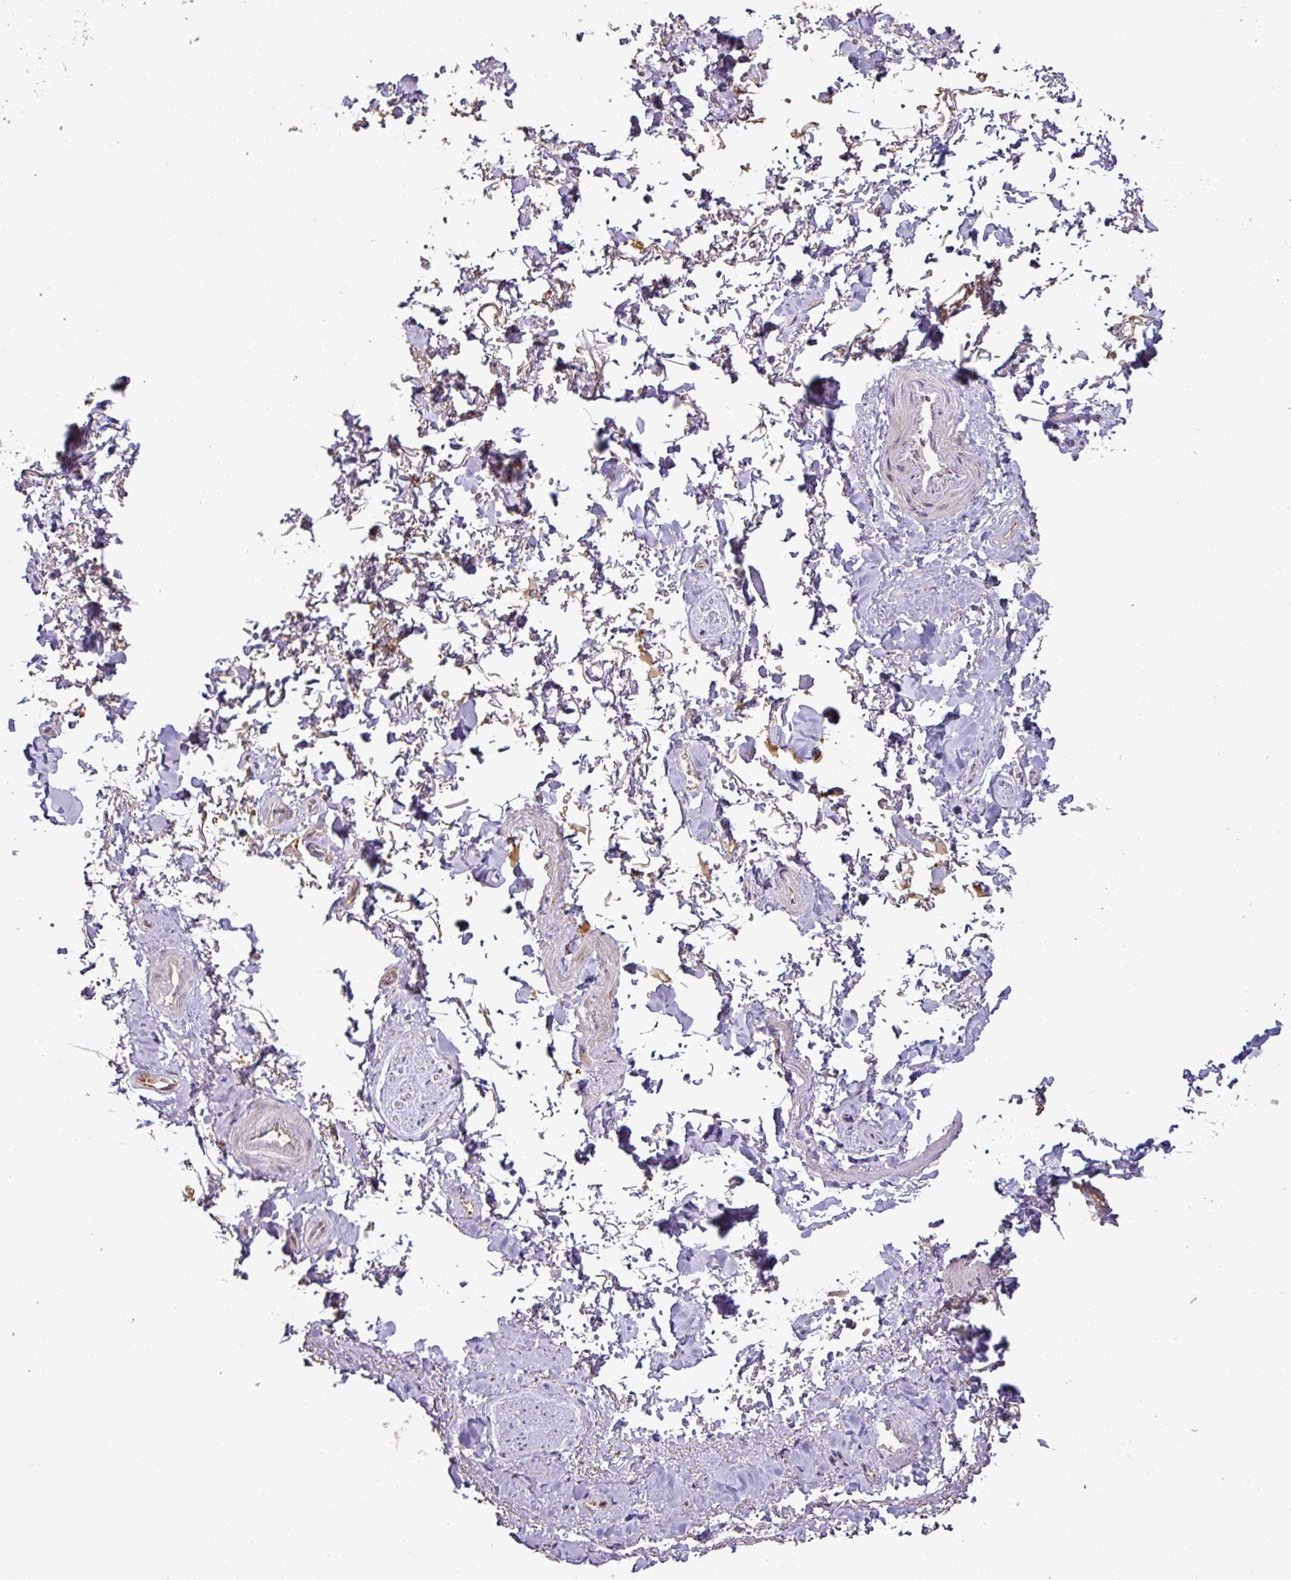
{"staining": {"intensity": "negative", "quantity": "none", "location": "none"}, "tissue": "adipose tissue", "cell_type": "Adipocytes", "image_type": "normal", "snomed": [{"axis": "morphology", "description": "Normal tissue, NOS"}, {"axis": "topography", "description": "Vulva"}, {"axis": "topography", "description": "Vagina"}, {"axis": "topography", "description": "Peripheral nerve tissue"}], "caption": "The immunohistochemistry (IHC) histopathology image has no significant positivity in adipocytes of adipose tissue. Nuclei are stained in blue.", "gene": "CXCR5", "patient": {"sex": "female", "age": 66}}